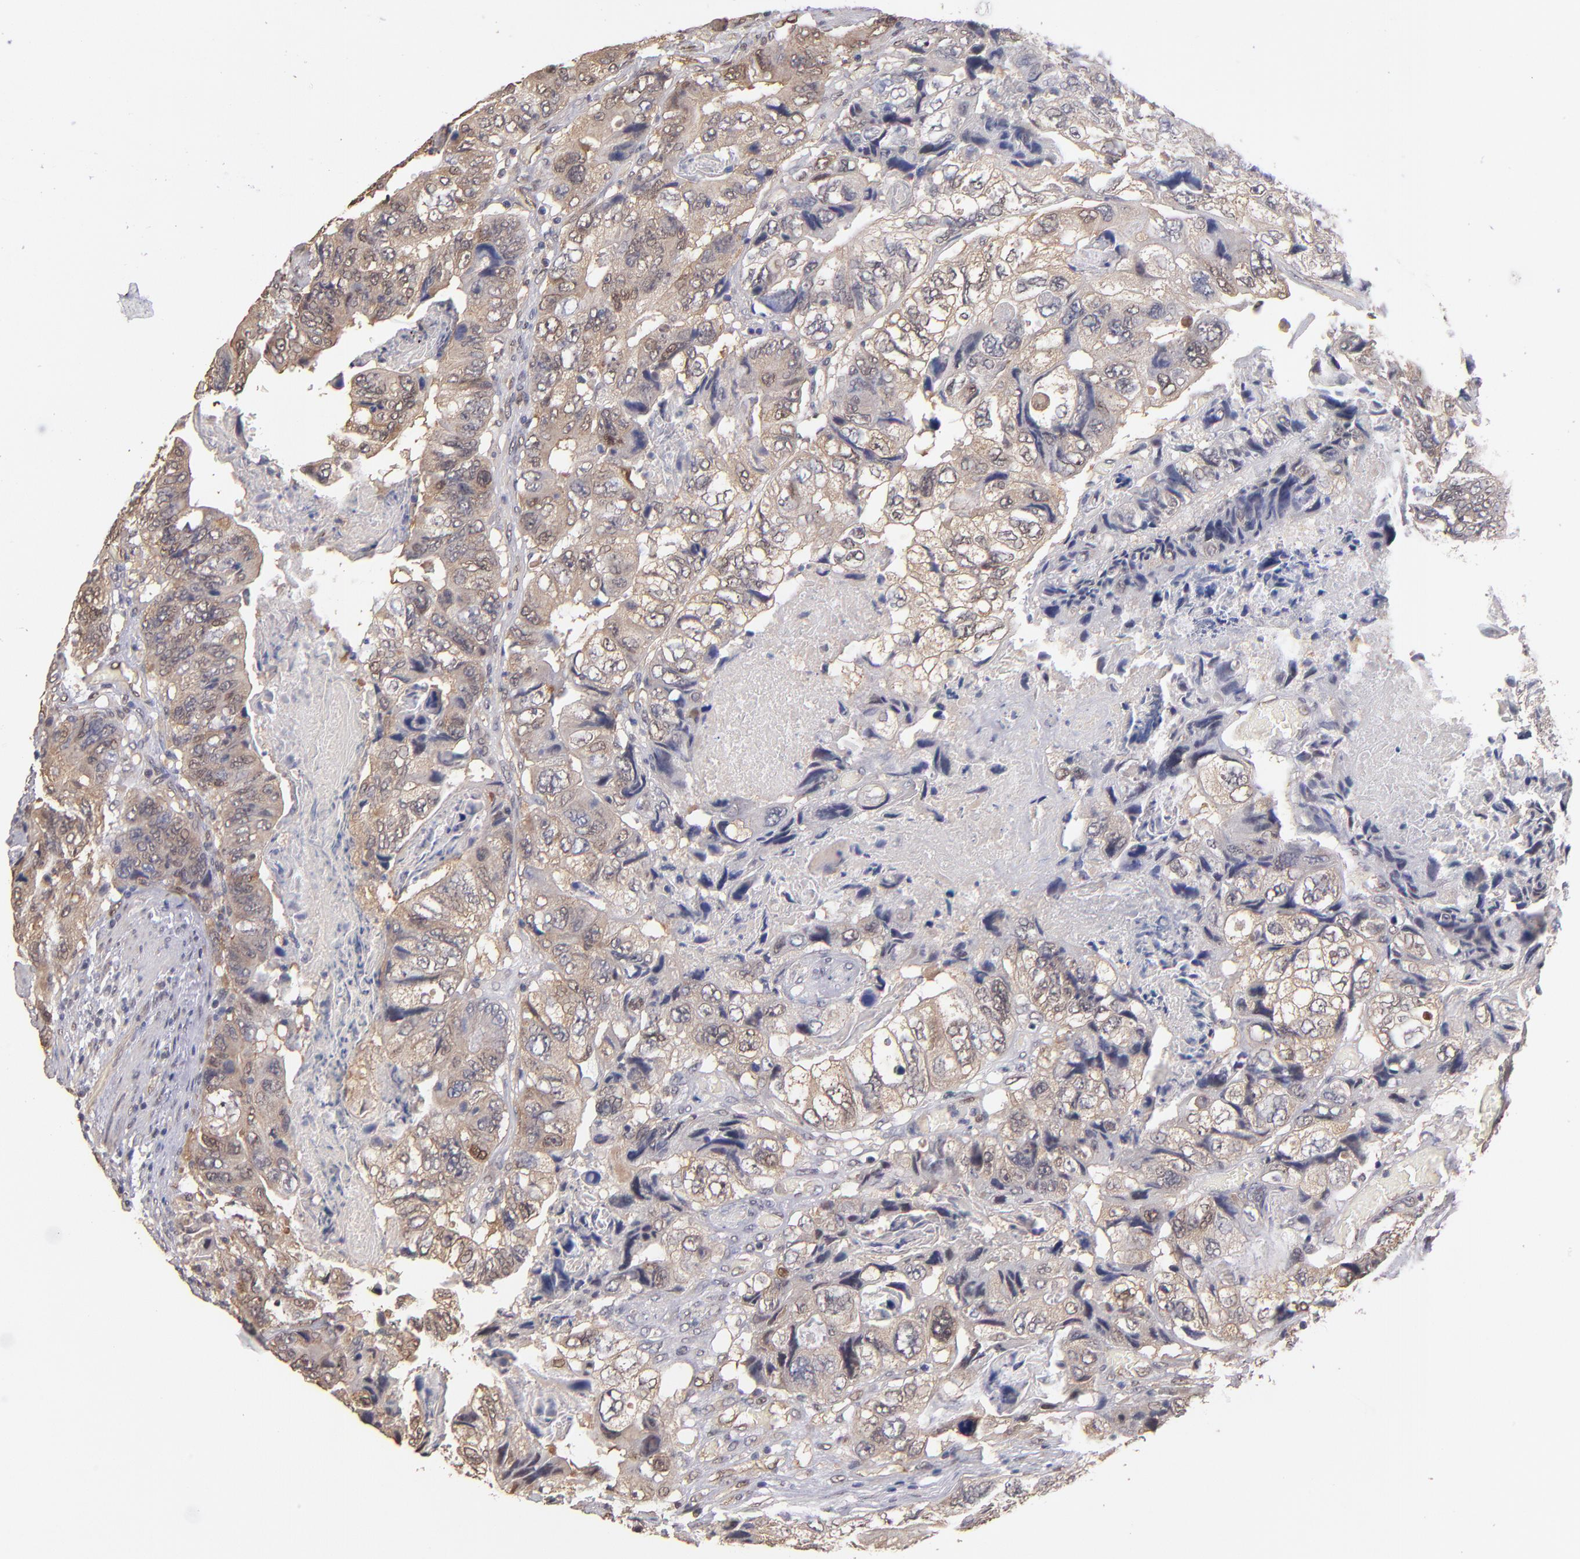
{"staining": {"intensity": "weak", "quantity": "25%-75%", "location": "cytoplasmic/membranous,nuclear"}, "tissue": "colorectal cancer", "cell_type": "Tumor cells", "image_type": "cancer", "snomed": [{"axis": "morphology", "description": "Adenocarcinoma, NOS"}, {"axis": "topography", "description": "Rectum"}], "caption": "Protein staining shows weak cytoplasmic/membranous and nuclear expression in approximately 25%-75% of tumor cells in colorectal cancer.", "gene": "PSMD10", "patient": {"sex": "female", "age": 82}}